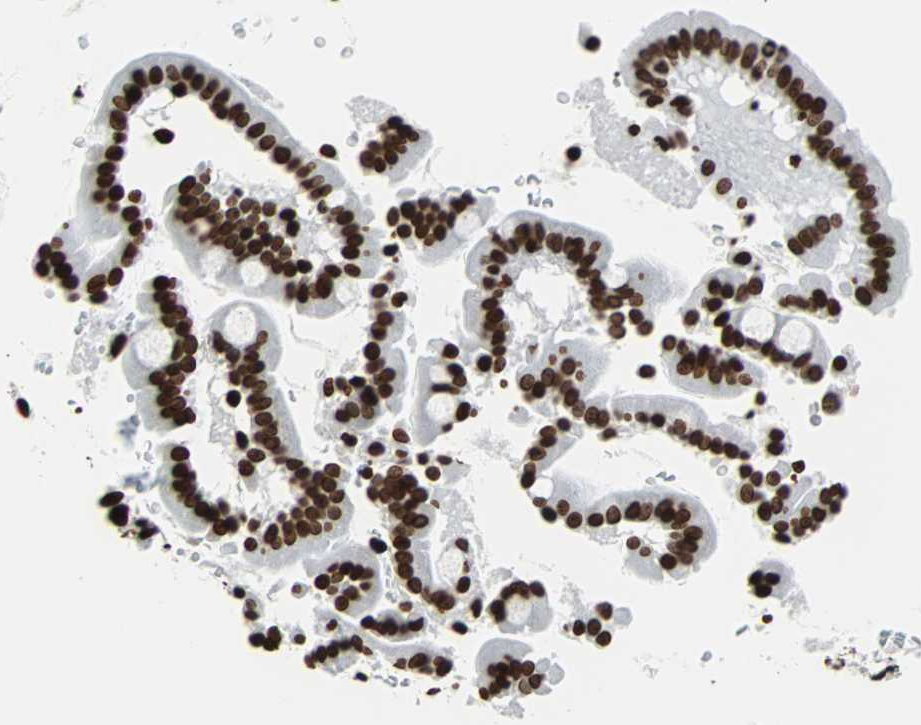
{"staining": {"intensity": "strong", "quantity": ">75%", "location": "nuclear"}, "tissue": "duodenum", "cell_type": "Glandular cells", "image_type": "normal", "snomed": [{"axis": "morphology", "description": "Normal tissue, NOS"}, {"axis": "topography", "description": "Duodenum"}], "caption": "Immunohistochemical staining of unremarkable human duodenum exhibits strong nuclear protein staining in about >75% of glandular cells.", "gene": "H2BC18", "patient": {"sex": "male", "age": 50}}